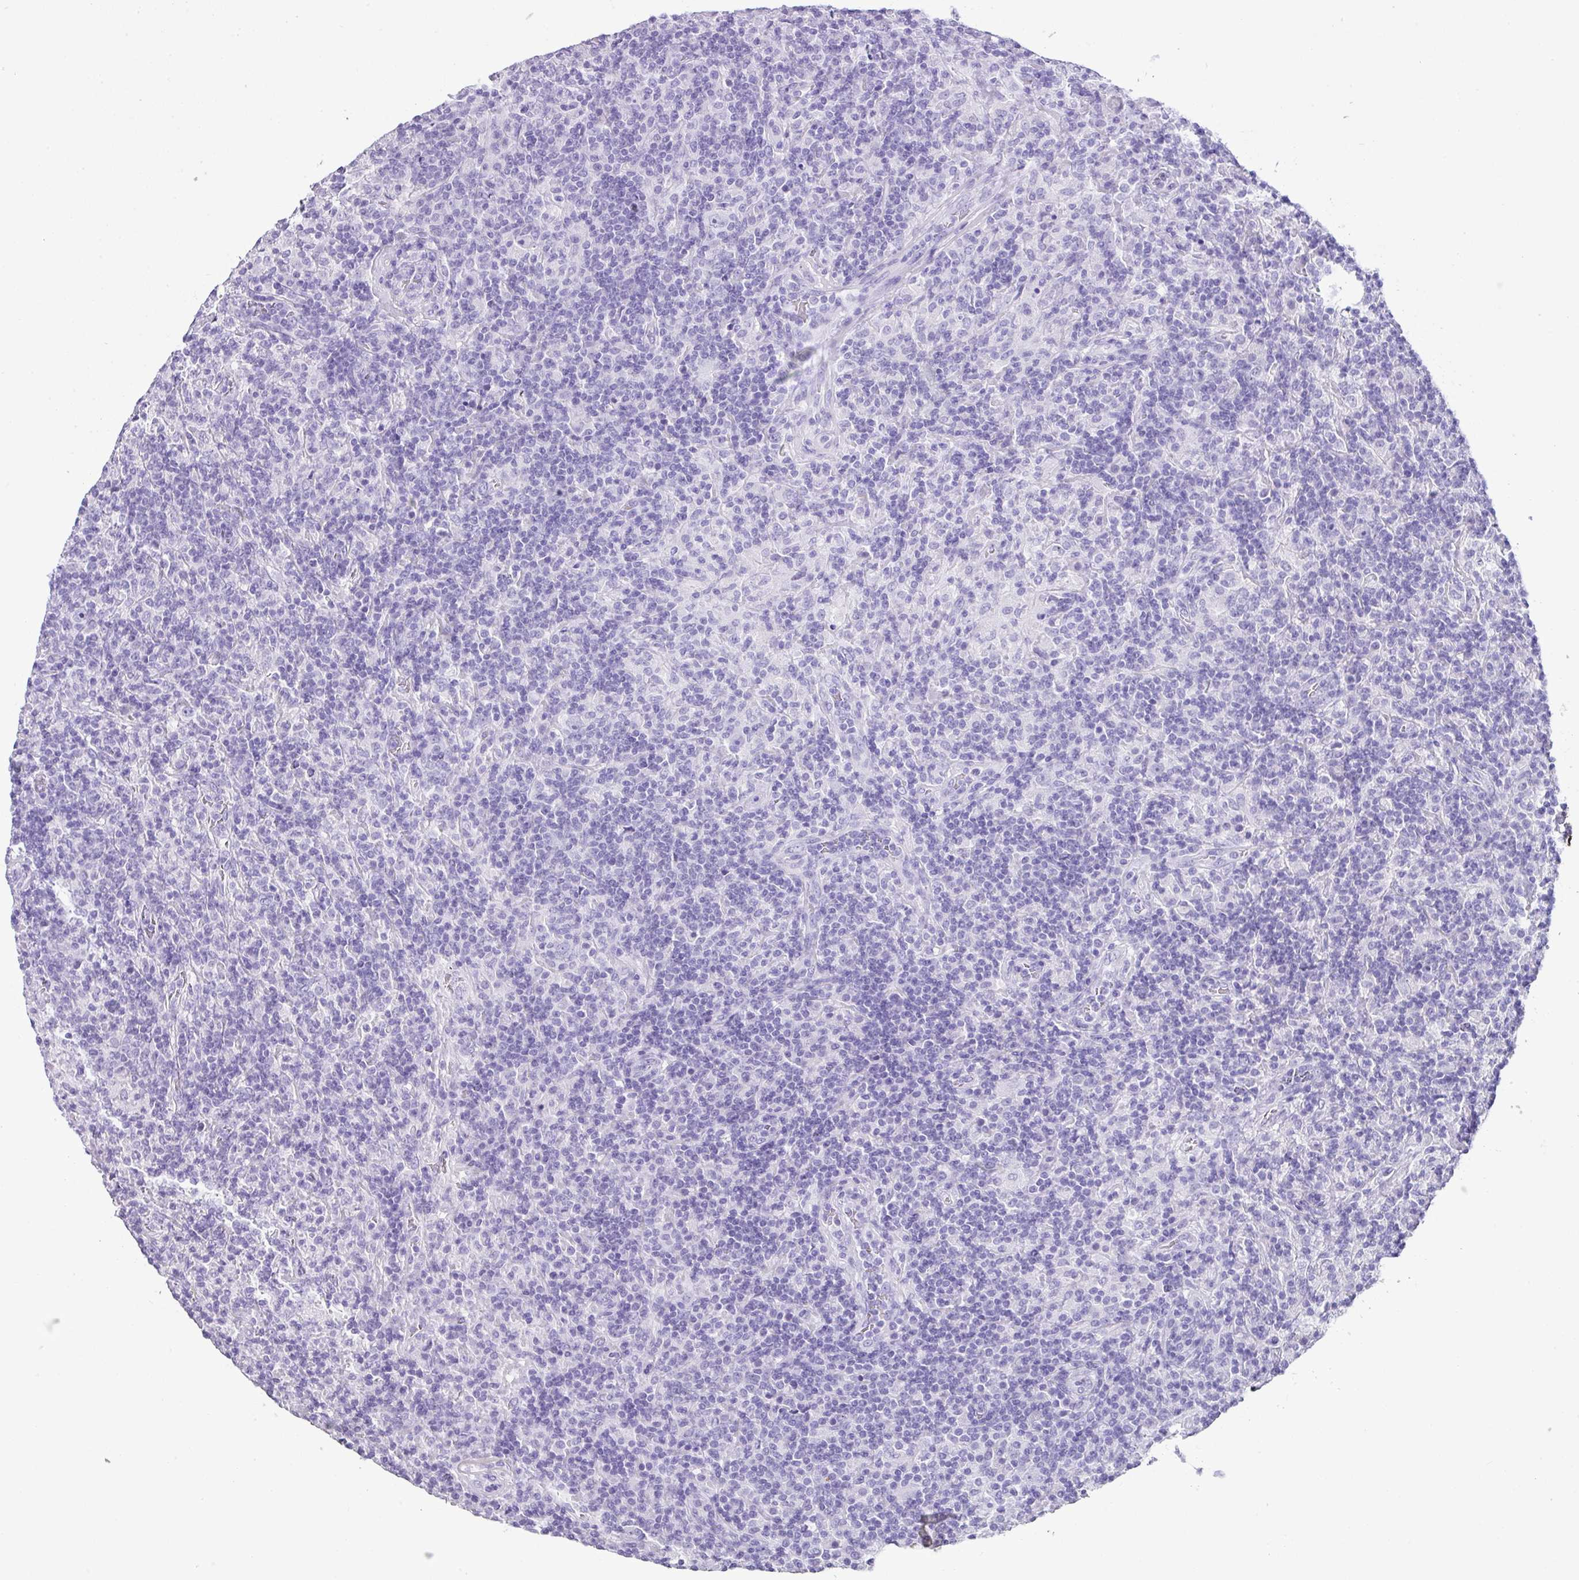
{"staining": {"intensity": "negative", "quantity": "none", "location": "none"}, "tissue": "lymphoma", "cell_type": "Tumor cells", "image_type": "cancer", "snomed": [{"axis": "morphology", "description": "Hodgkin's disease, NOS"}, {"axis": "topography", "description": "Lymph node"}], "caption": "Tumor cells are negative for protein expression in human lymphoma.", "gene": "TNP1", "patient": {"sex": "male", "age": 70}}